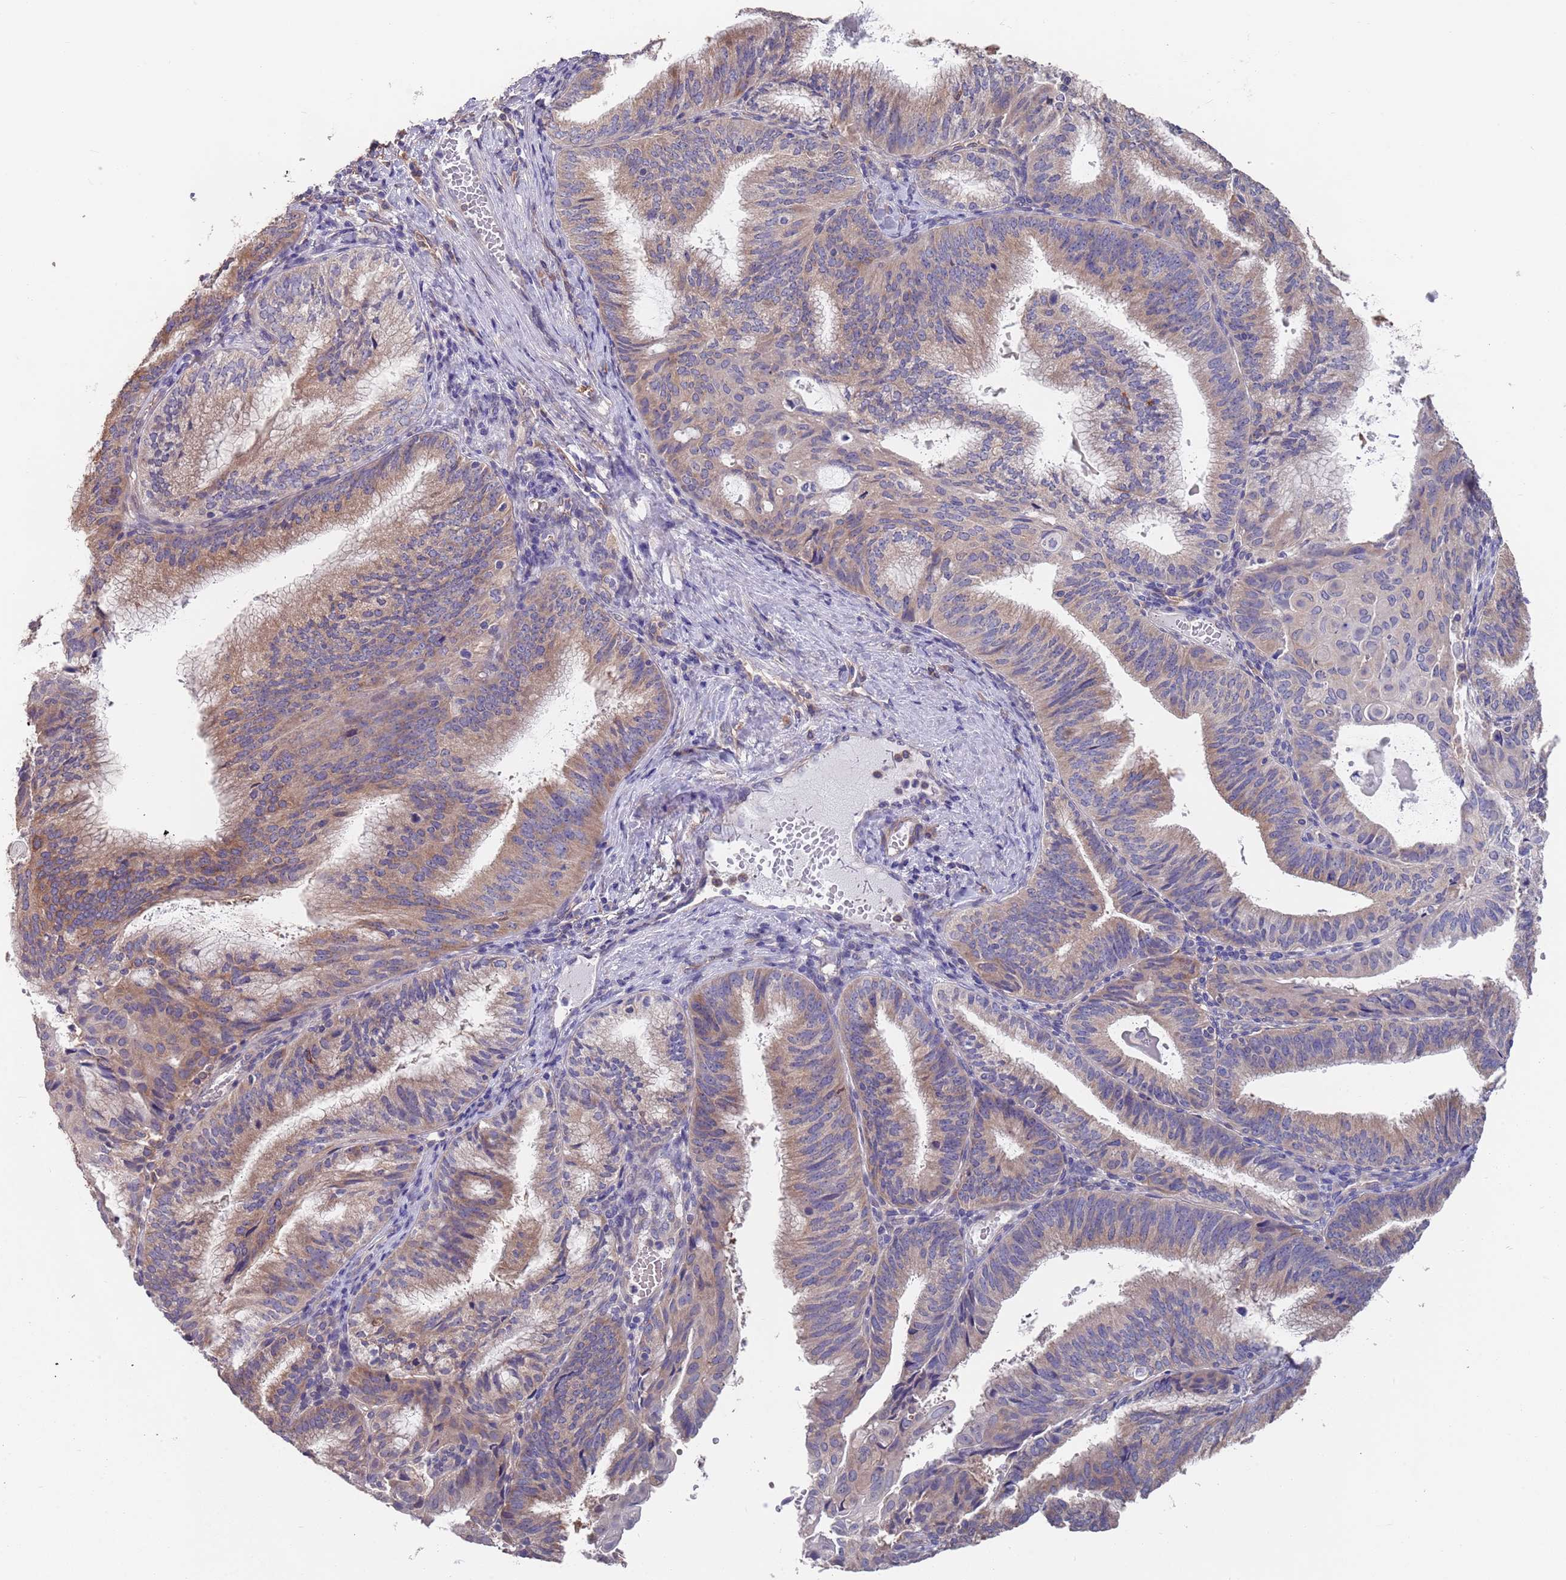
{"staining": {"intensity": "weak", "quantity": "25%-75%", "location": "cytoplasmic/membranous"}, "tissue": "endometrial cancer", "cell_type": "Tumor cells", "image_type": "cancer", "snomed": [{"axis": "morphology", "description": "Adenocarcinoma, NOS"}, {"axis": "topography", "description": "Endometrium"}], "caption": "Weak cytoplasmic/membranous positivity for a protein is seen in approximately 25%-75% of tumor cells of endometrial cancer using immunohistochemistry.", "gene": "ANK2", "patient": {"sex": "female", "age": 49}}